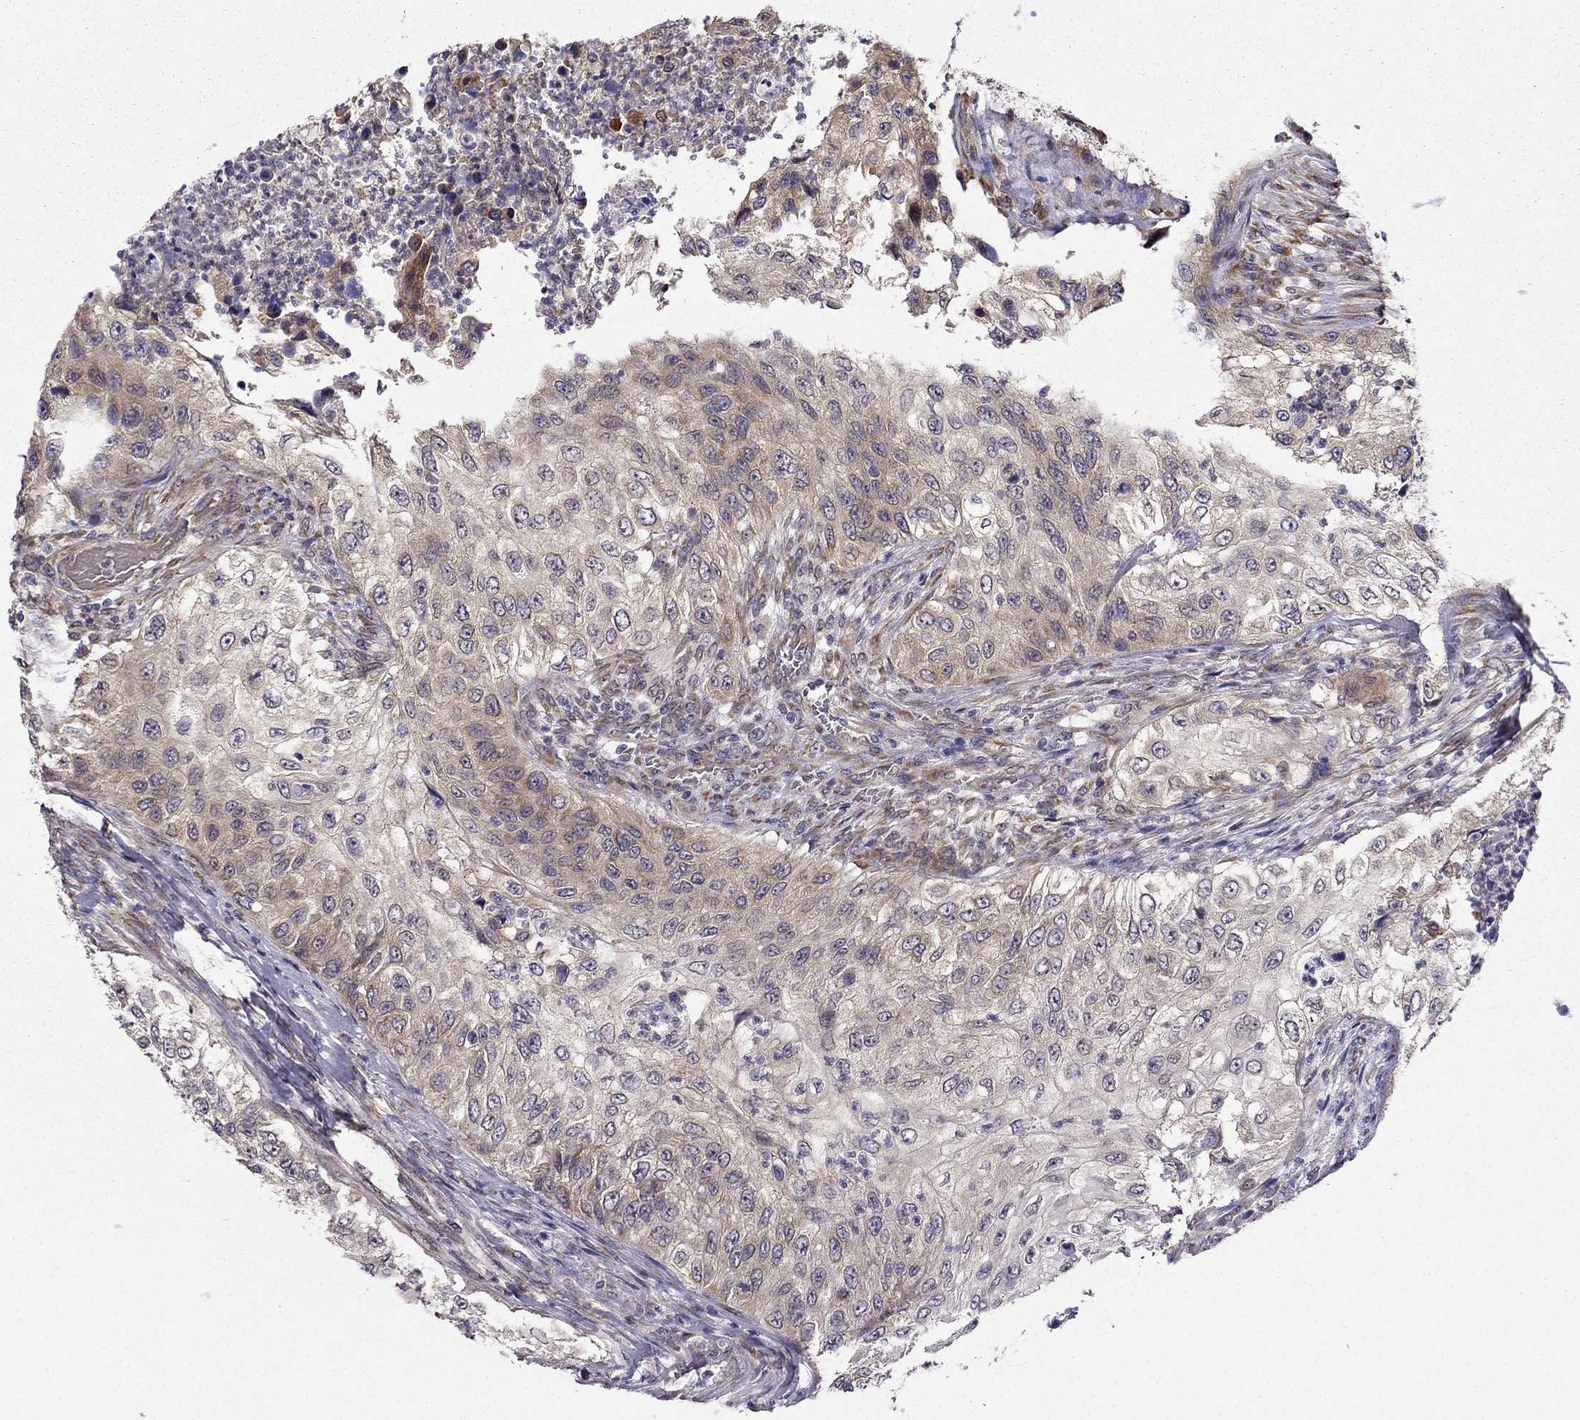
{"staining": {"intensity": "moderate", "quantity": "<25%", "location": "cytoplasmic/membranous"}, "tissue": "urothelial cancer", "cell_type": "Tumor cells", "image_type": "cancer", "snomed": [{"axis": "morphology", "description": "Urothelial carcinoma, High grade"}, {"axis": "topography", "description": "Urinary bladder"}], "caption": "Urothelial carcinoma (high-grade) was stained to show a protein in brown. There is low levels of moderate cytoplasmic/membranous positivity in approximately <25% of tumor cells. Ihc stains the protein in brown and the nuclei are stained blue.", "gene": "ARHGEF28", "patient": {"sex": "female", "age": 60}}